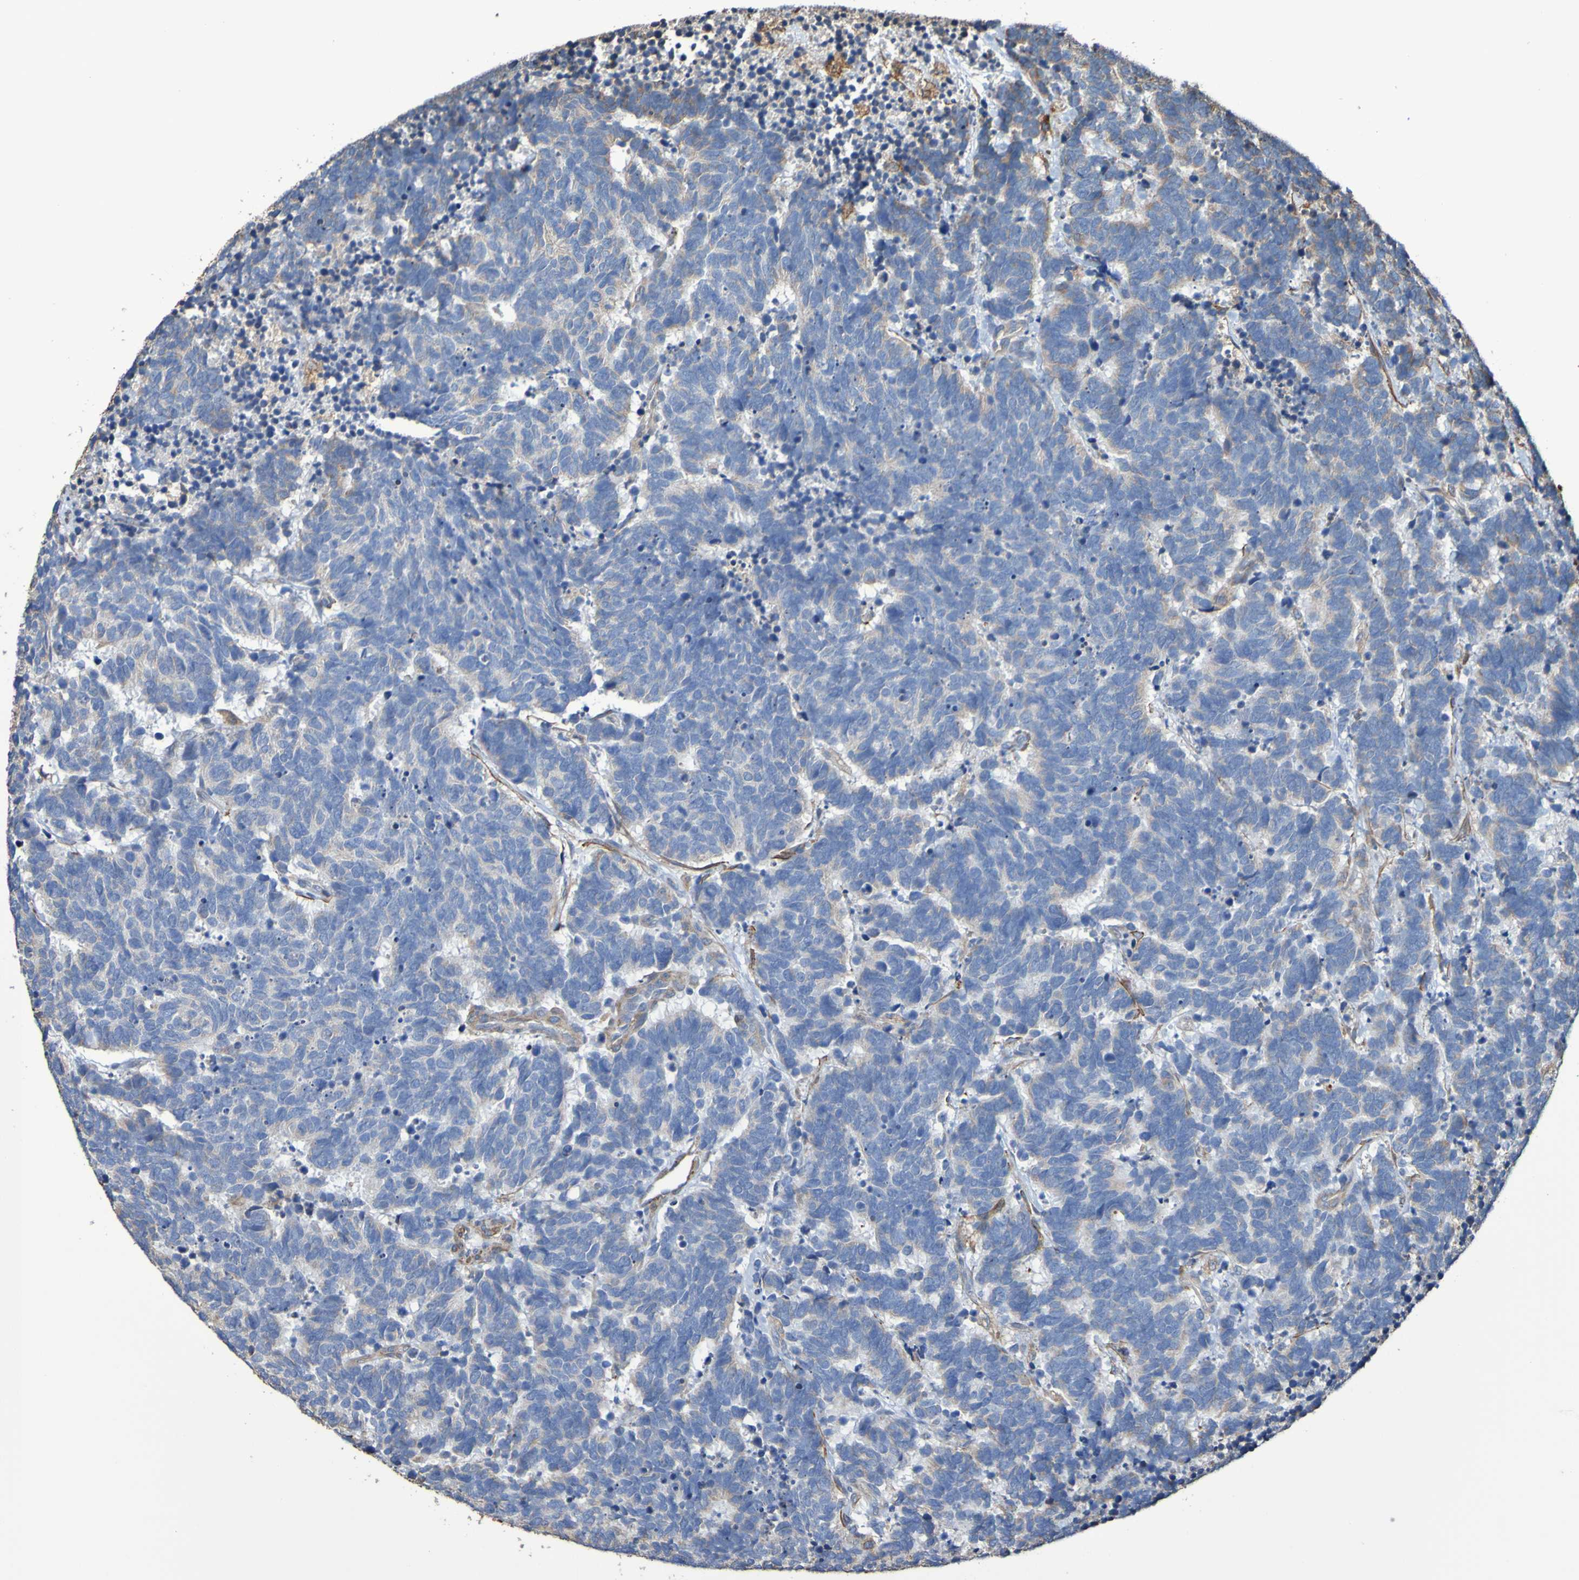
{"staining": {"intensity": "weak", "quantity": "<25%", "location": "cytoplasmic/membranous"}, "tissue": "carcinoid", "cell_type": "Tumor cells", "image_type": "cancer", "snomed": [{"axis": "morphology", "description": "Carcinoma, NOS"}, {"axis": "morphology", "description": "Carcinoid, malignant, NOS"}, {"axis": "topography", "description": "Urinary bladder"}], "caption": "Histopathology image shows no protein staining in tumor cells of malignant carcinoid tissue.", "gene": "RAB11A", "patient": {"sex": "male", "age": 57}}